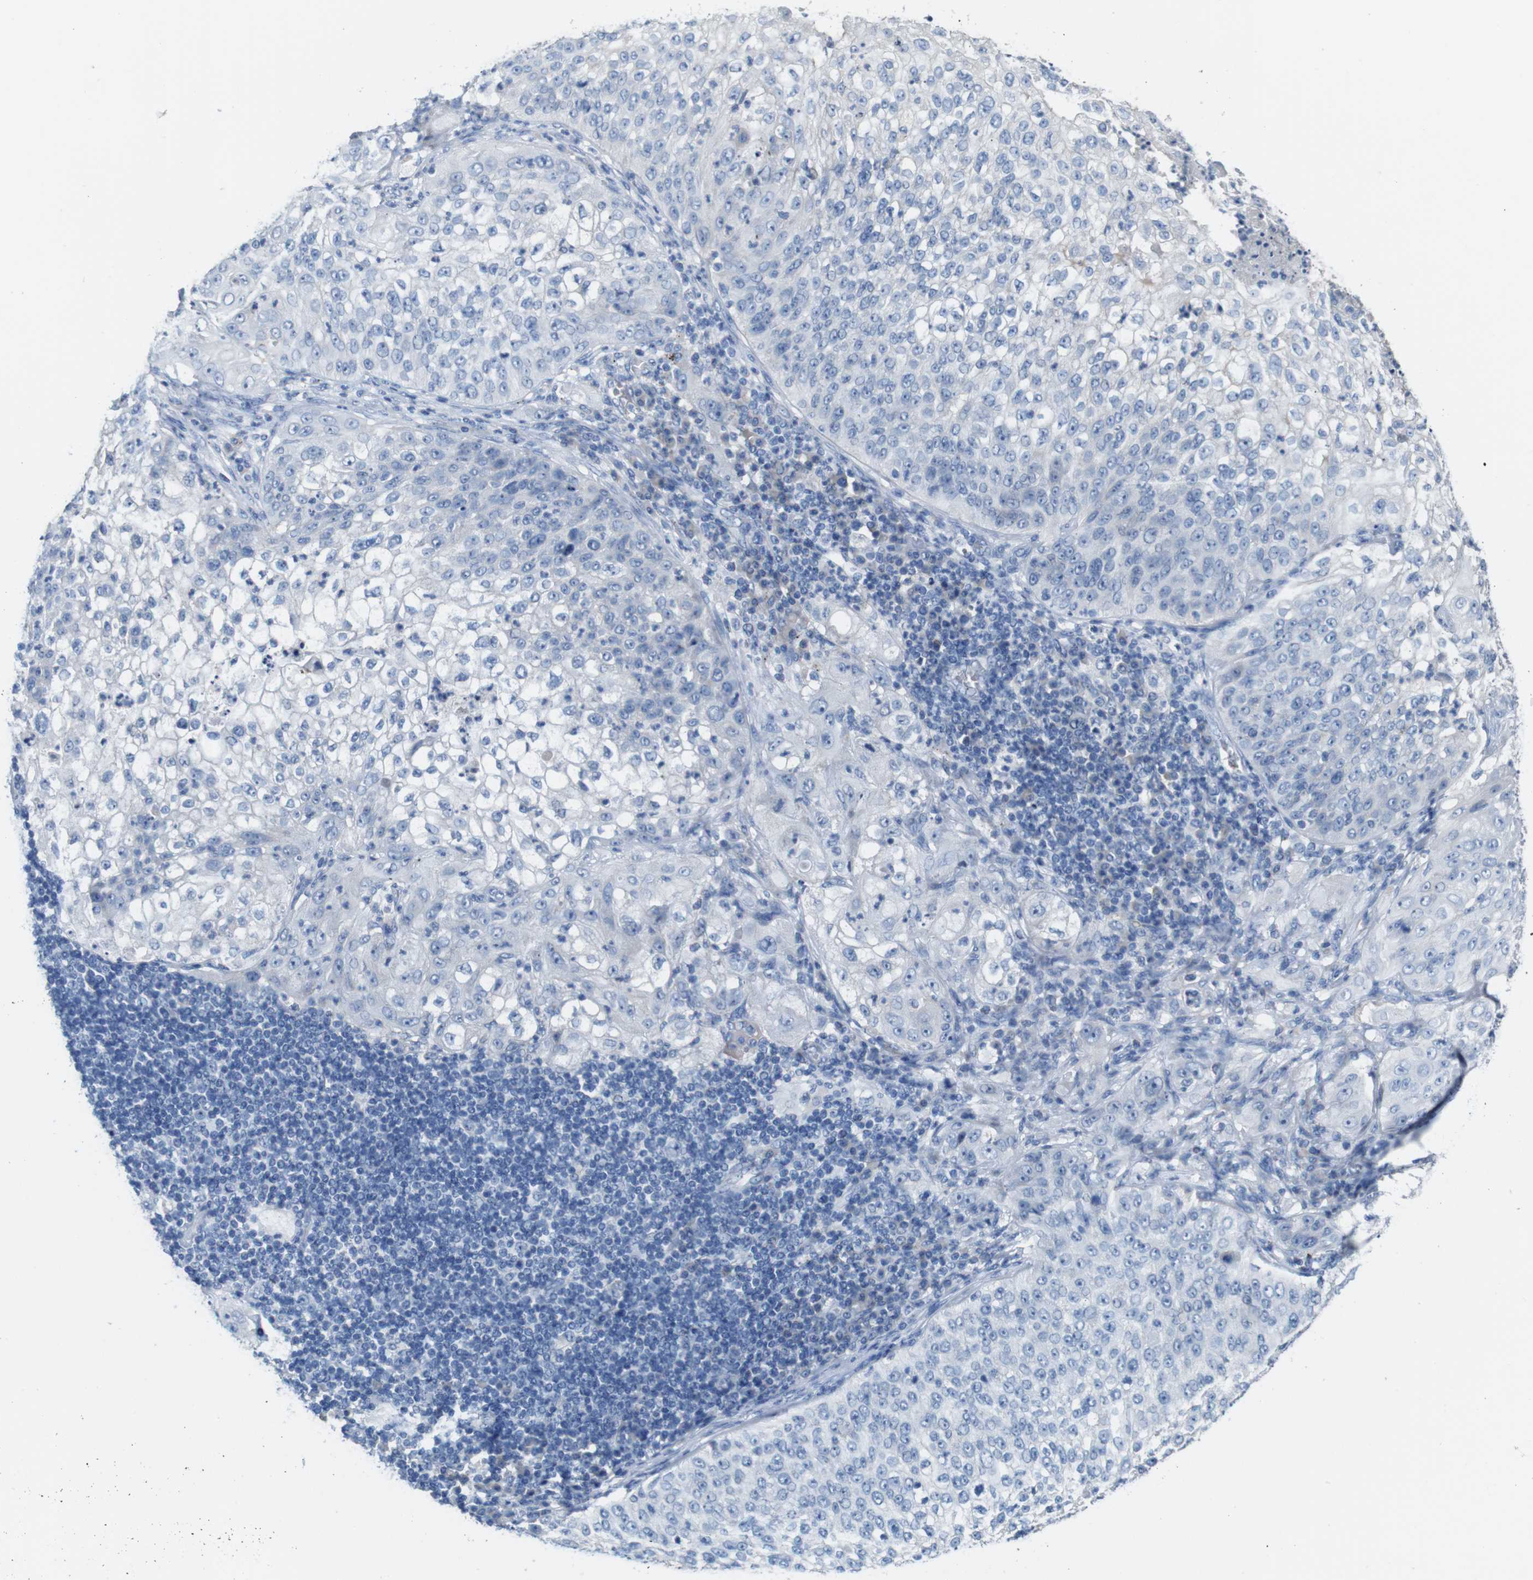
{"staining": {"intensity": "negative", "quantity": "none", "location": "none"}, "tissue": "lung cancer", "cell_type": "Tumor cells", "image_type": "cancer", "snomed": [{"axis": "morphology", "description": "Inflammation, NOS"}, {"axis": "morphology", "description": "Squamous cell carcinoma, NOS"}, {"axis": "topography", "description": "Lymph node"}, {"axis": "topography", "description": "Soft tissue"}, {"axis": "topography", "description": "Lung"}], "caption": "Protein analysis of squamous cell carcinoma (lung) displays no significant positivity in tumor cells.", "gene": "IGSF8", "patient": {"sex": "male", "age": 66}}